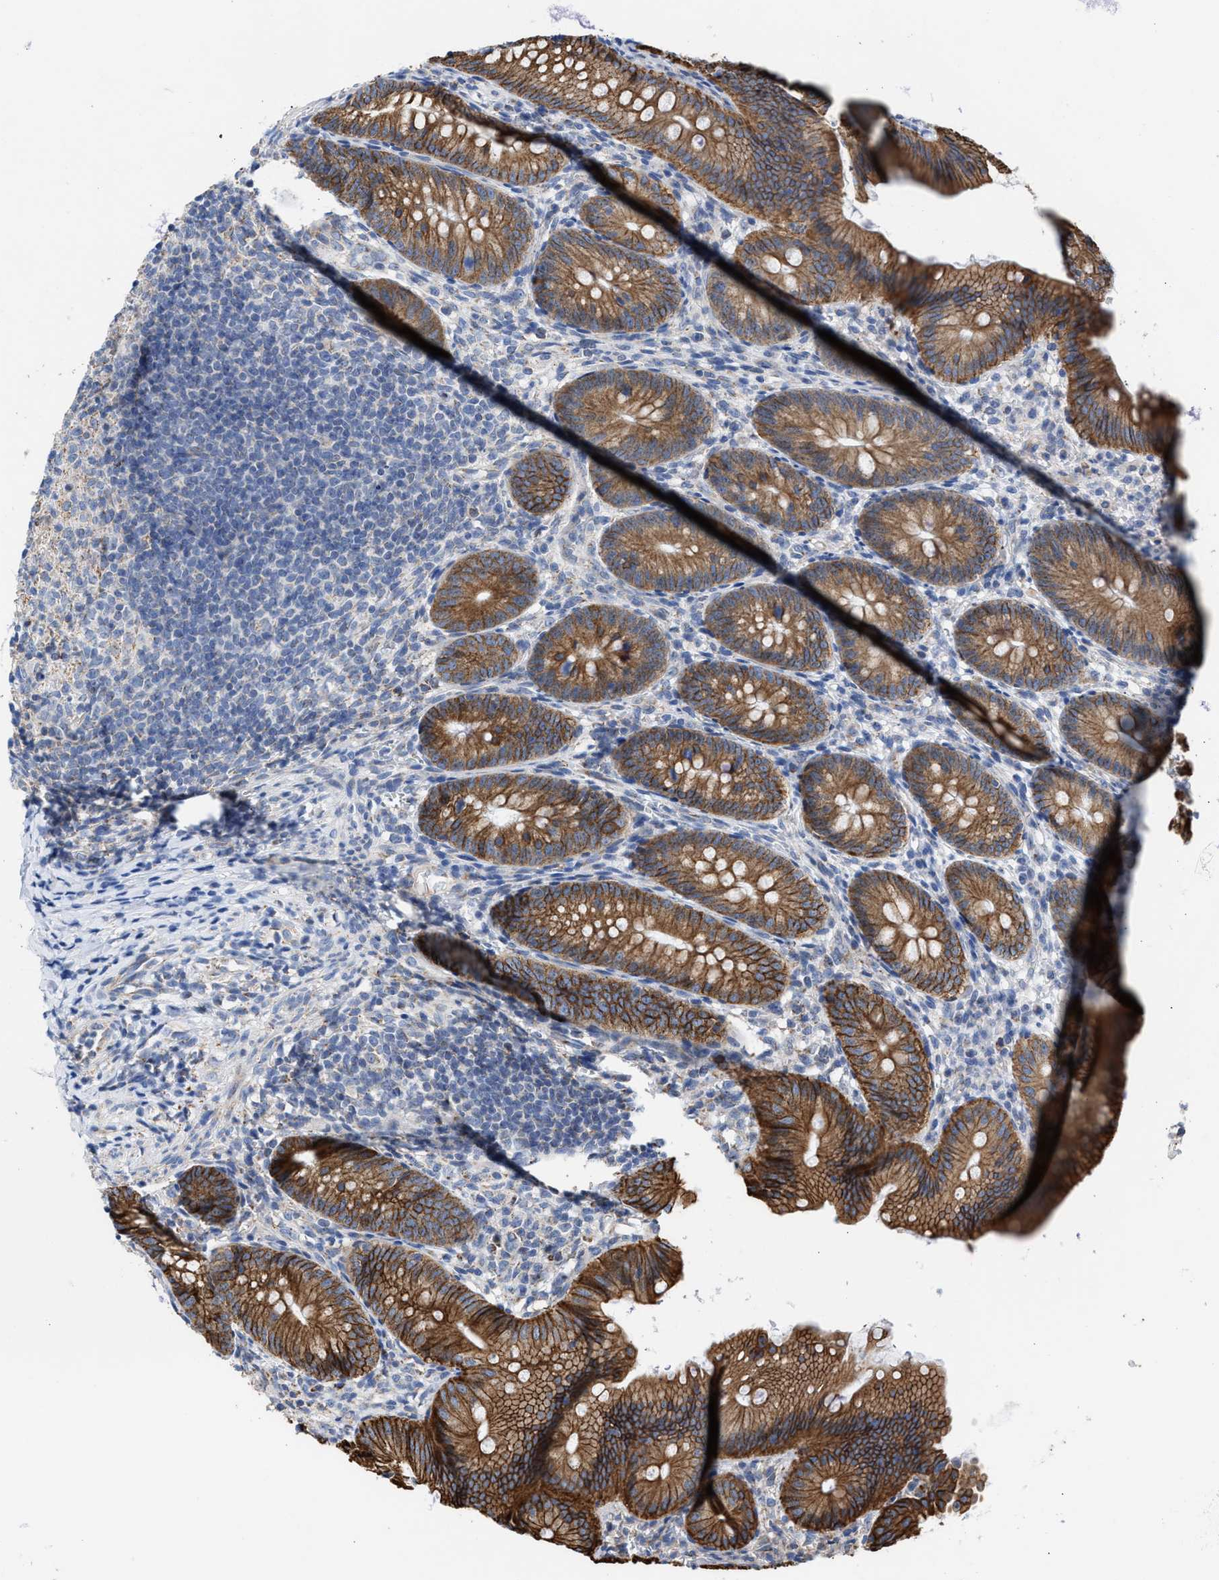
{"staining": {"intensity": "strong", "quantity": ">75%", "location": "cytoplasmic/membranous"}, "tissue": "appendix", "cell_type": "Glandular cells", "image_type": "normal", "snomed": [{"axis": "morphology", "description": "Normal tissue, NOS"}, {"axis": "topography", "description": "Appendix"}], "caption": "Approximately >75% of glandular cells in benign human appendix demonstrate strong cytoplasmic/membranous protein staining as visualized by brown immunohistochemical staining.", "gene": "JAG1", "patient": {"sex": "male", "age": 1}}